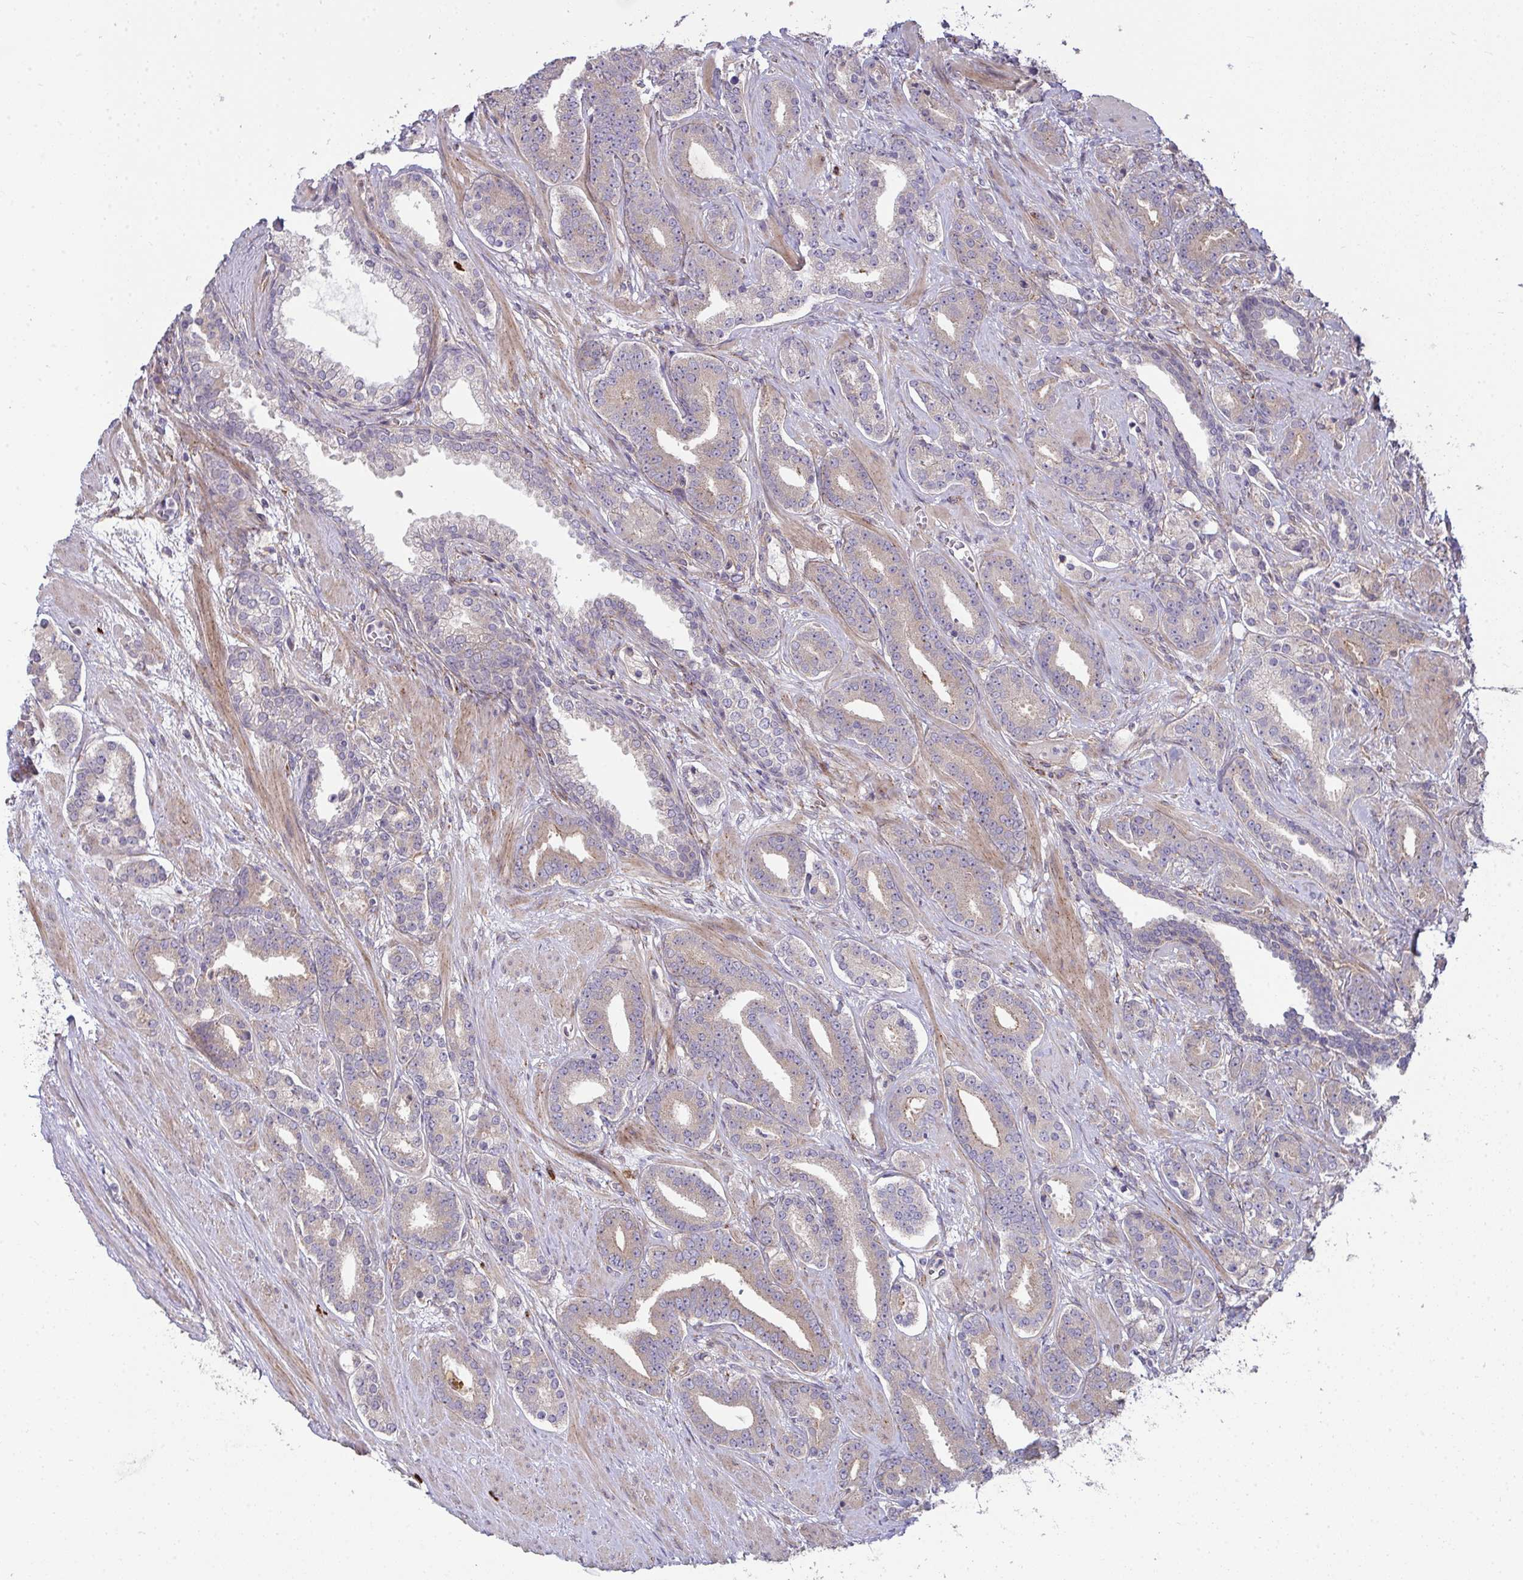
{"staining": {"intensity": "weak", "quantity": "<25%", "location": "cytoplasmic/membranous"}, "tissue": "prostate cancer", "cell_type": "Tumor cells", "image_type": "cancer", "snomed": [{"axis": "morphology", "description": "Adenocarcinoma, High grade"}, {"axis": "topography", "description": "Prostate"}], "caption": "A high-resolution image shows IHC staining of high-grade adenocarcinoma (prostate), which reveals no significant staining in tumor cells.", "gene": "SH2D1B", "patient": {"sex": "male", "age": 60}}